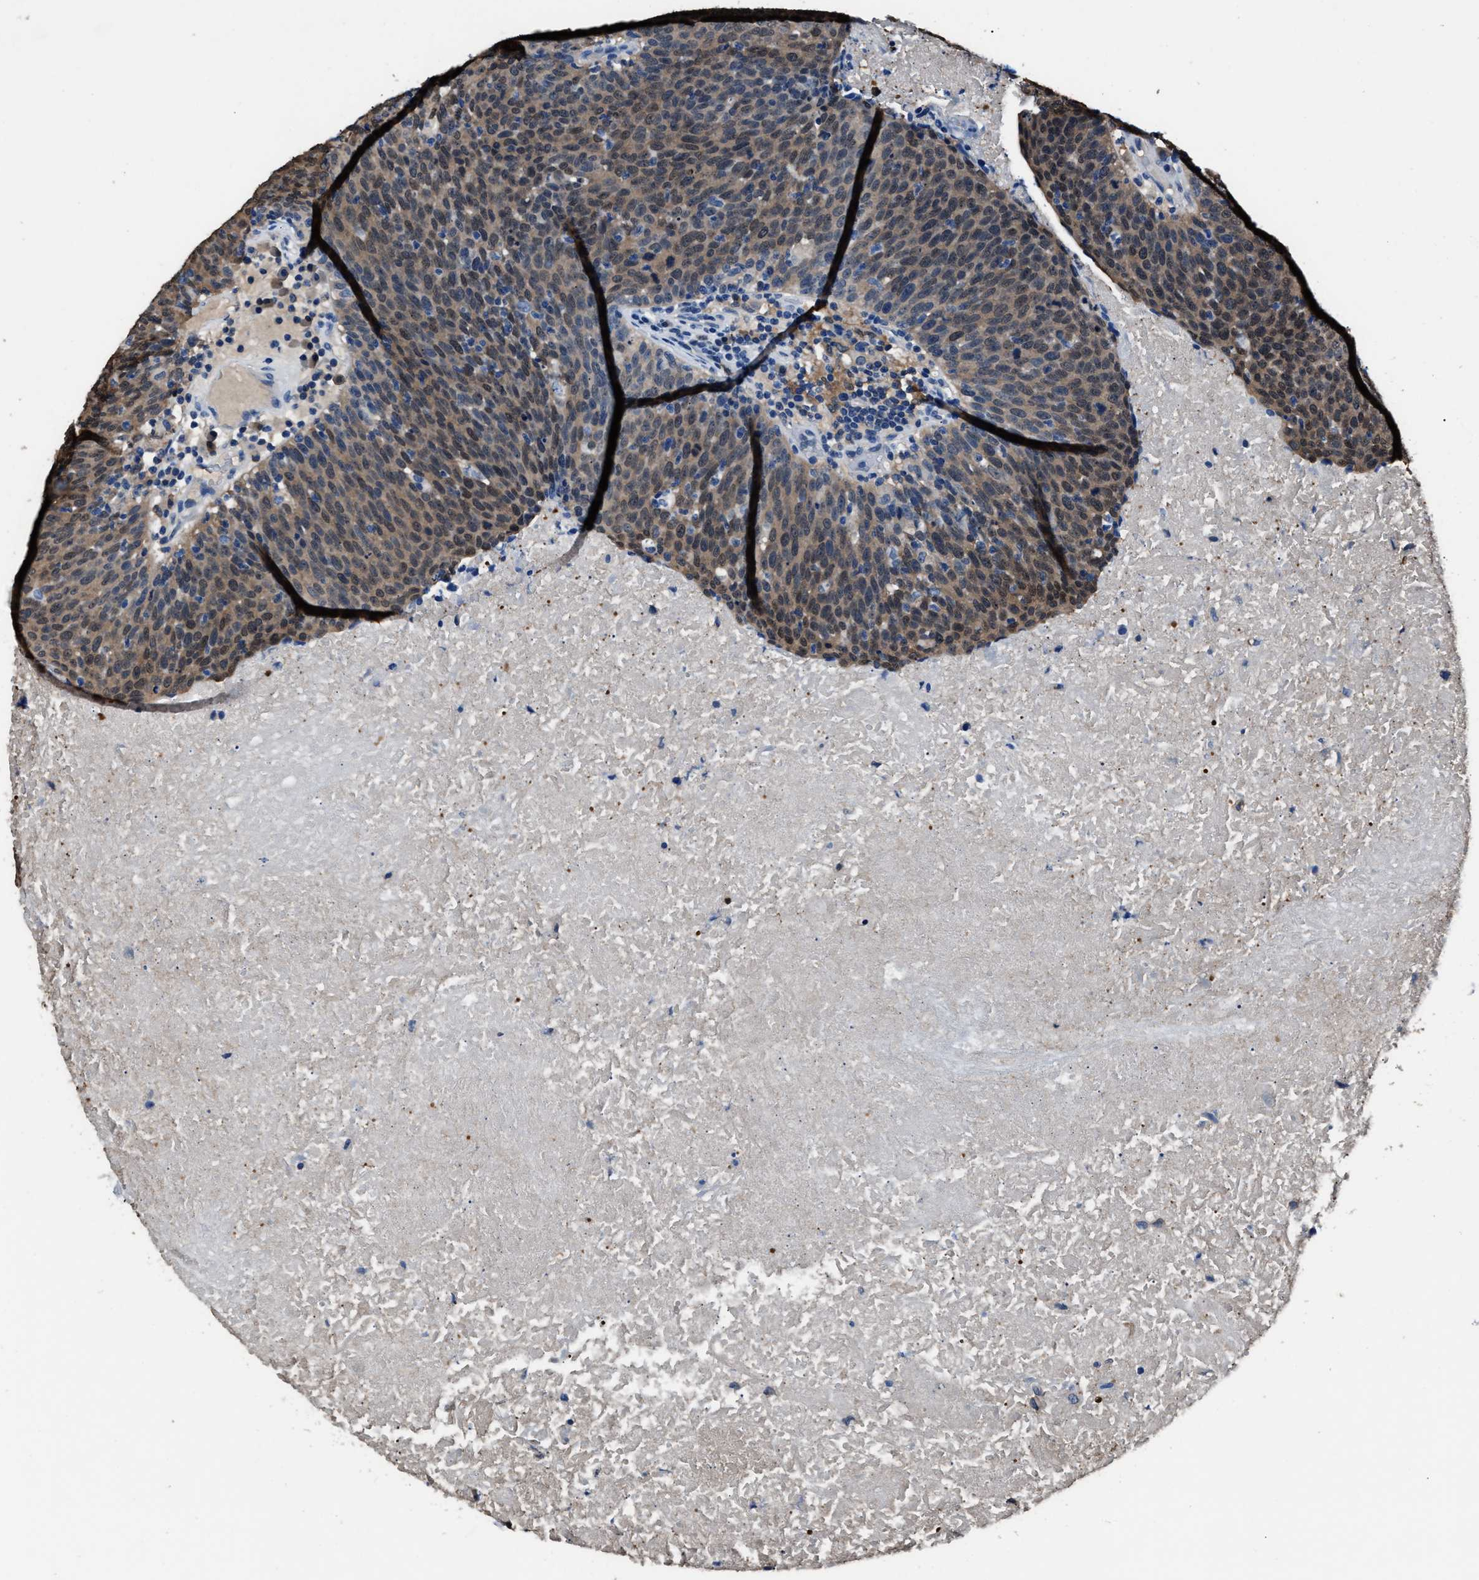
{"staining": {"intensity": "weak", "quantity": ">75%", "location": "cytoplasmic/membranous,nuclear"}, "tissue": "head and neck cancer", "cell_type": "Tumor cells", "image_type": "cancer", "snomed": [{"axis": "morphology", "description": "Squamous cell carcinoma, NOS"}, {"axis": "morphology", "description": "Squamous cell carcinoma, metastatic, NOS"}, {"axis": "topography", "description": "Lymph node"}, {"axis": "topography", "description": "Head-Neck"}], "caption": "Tumor cells reveal low levels of weak cytoplasmic/membranous and nuclear staining in about >75% of cells in squamous cell carcinoma (head and neck). (Brightfield microscopy of DAB IHC at high magnification).", "gene": "GSTP1", "patient": {"sex": "male", "age": 62}}